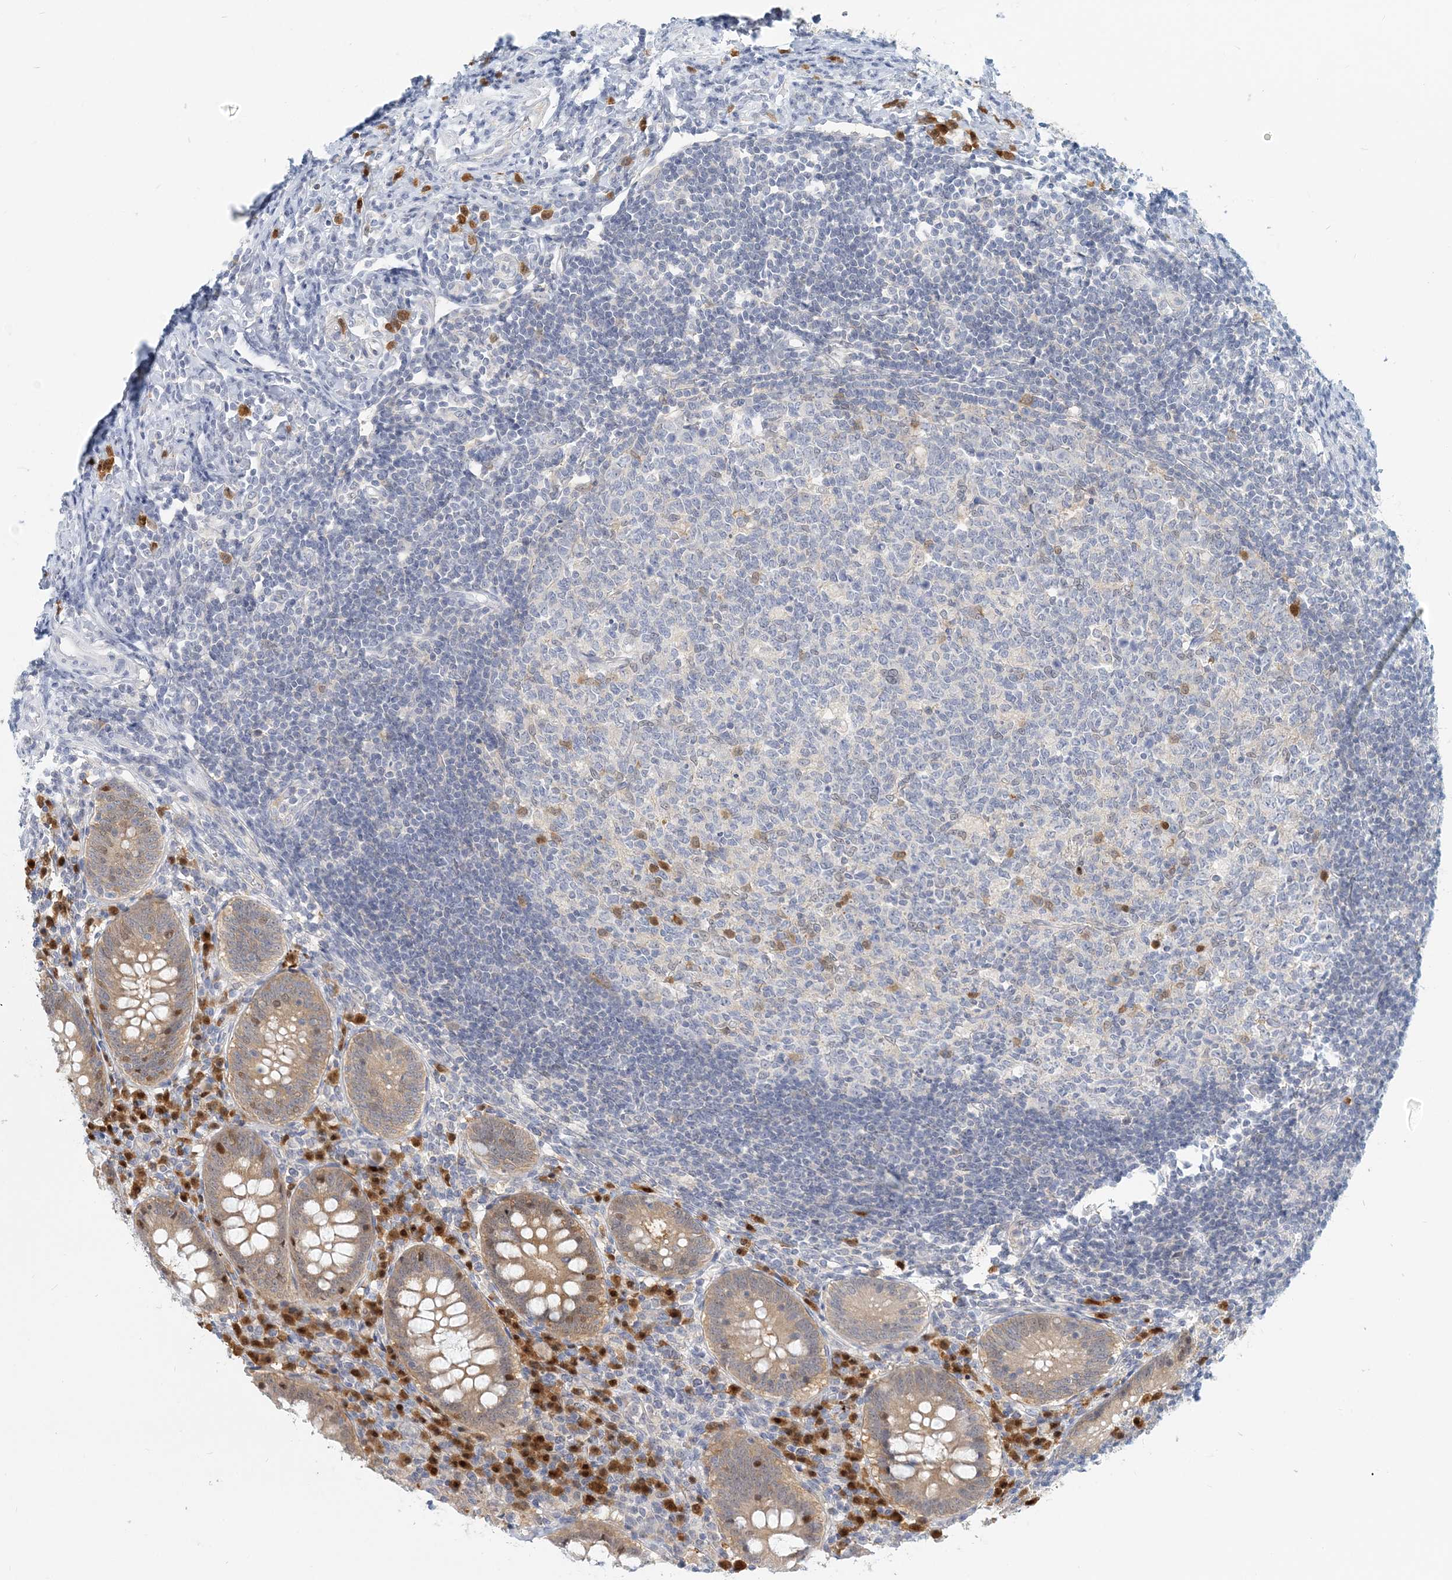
{"staining": {"intensity": "moderate", "quantity": ">75%", "location": "cytoplasmic/membranous"}, "tissue": "appendix", "cell_type": "Glandular cells", "image_type": "normal", "snomed": [{"axis": "morphology", "description": "Normal tissue, NOS"}, {"axis": "topography", "description": "Appendix"}], "caption": "Immunohistochemical staining of benign human appendix shows >75% levels of moderate cytoplasmic/membranous protein expression in about >75% of glandular cells.", "gene": "GMPPA", "patient": {"sex": "female", "age": 54}}